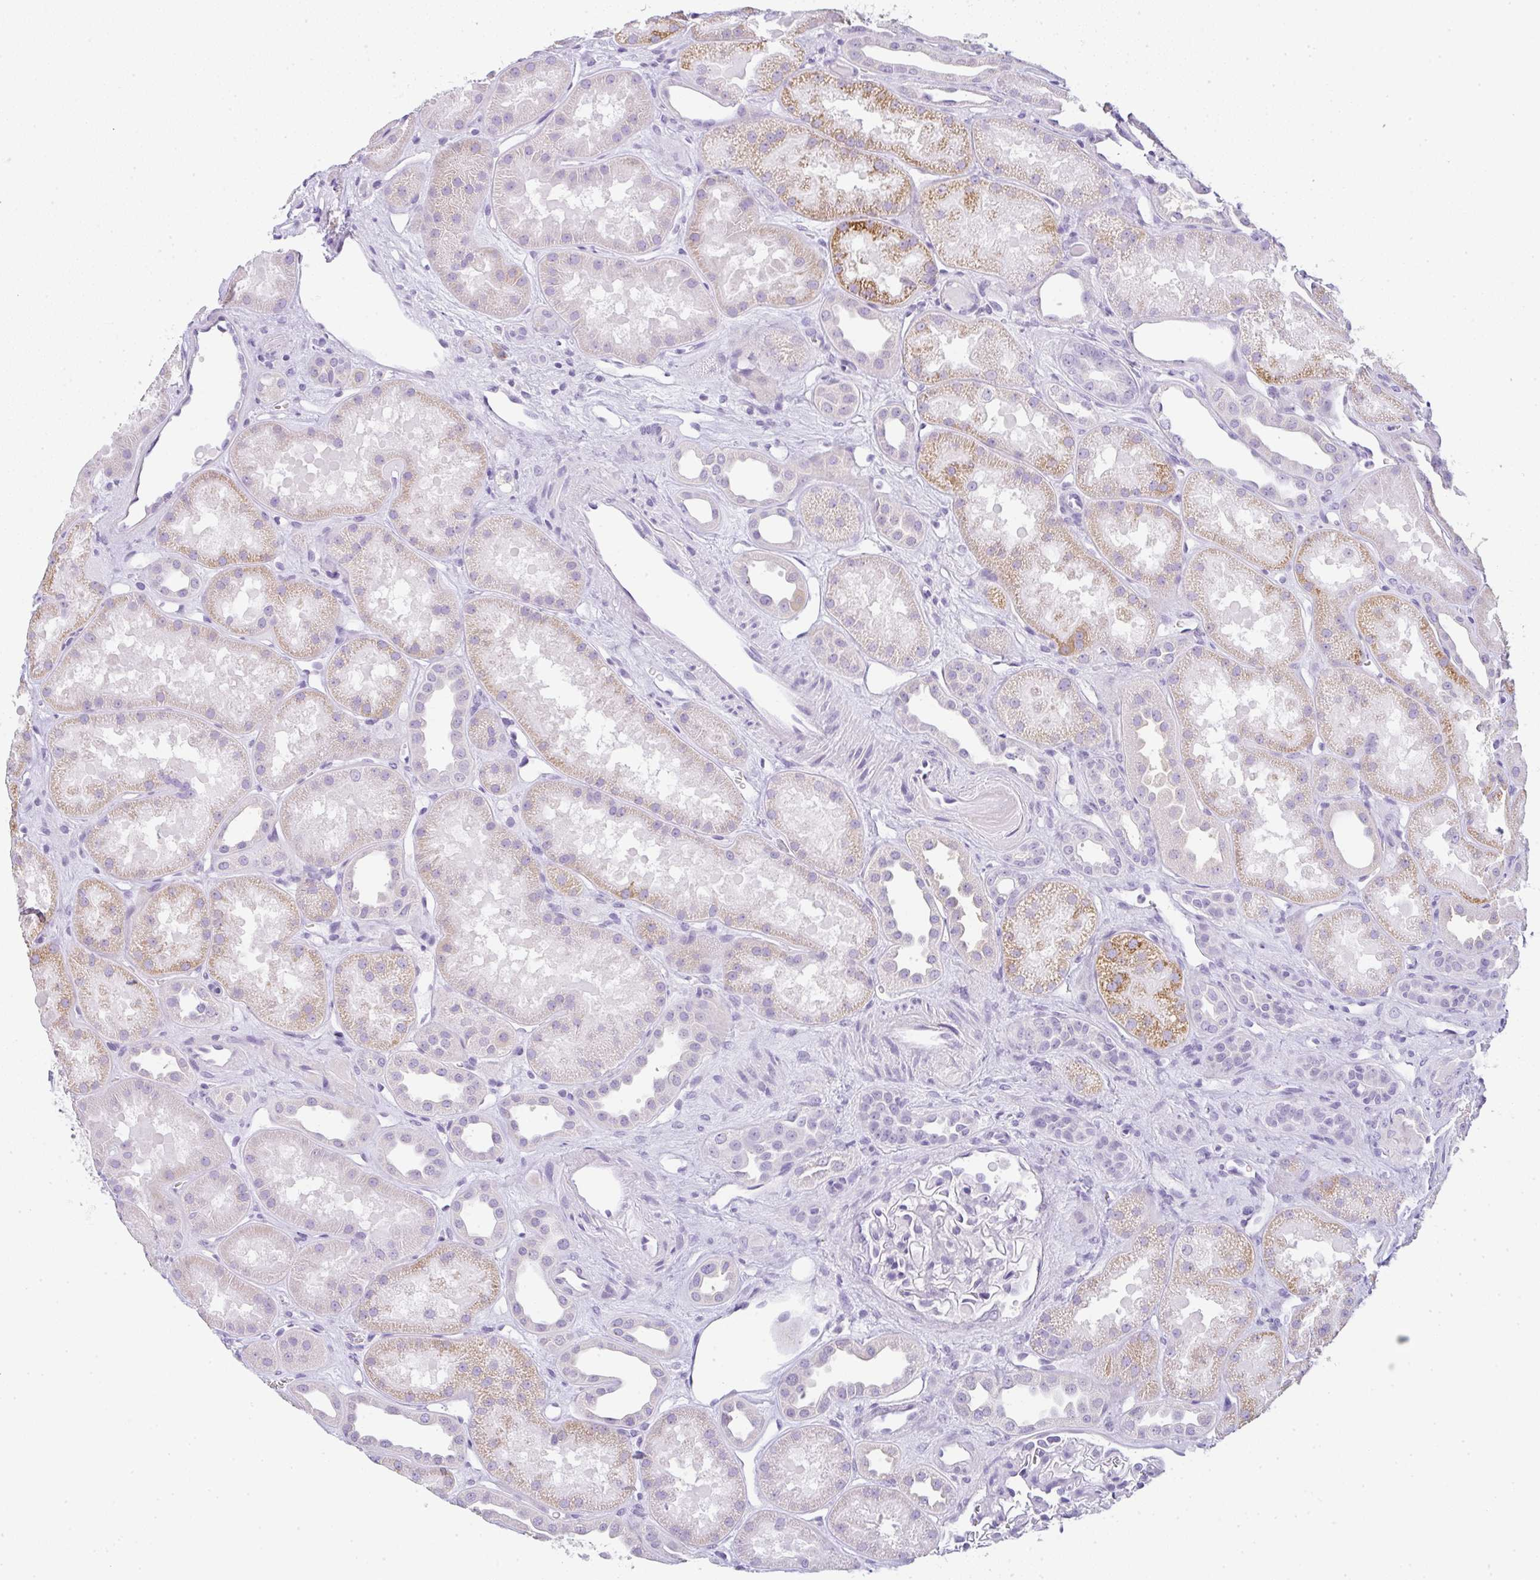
{"staining": {"intensity": "negative", "quantity": "none", "location": "none"}, "tissue": "kidney", "cell_type": "Cells in glomeruli", "image_type": "normal", "snomed": [{"axis": "morphology", "description": "Normal tissue, NOS"}, {"axis": "topography", "description": "Kidney"}], "caption": "DAB (3,3'-diaminobenzidine) immunohistochemical staining of normal human kidney shows no significant positivity in cells in glomeruli.", "gene": "LPAR4", "patient": {"sex": "male", "age": 61}}